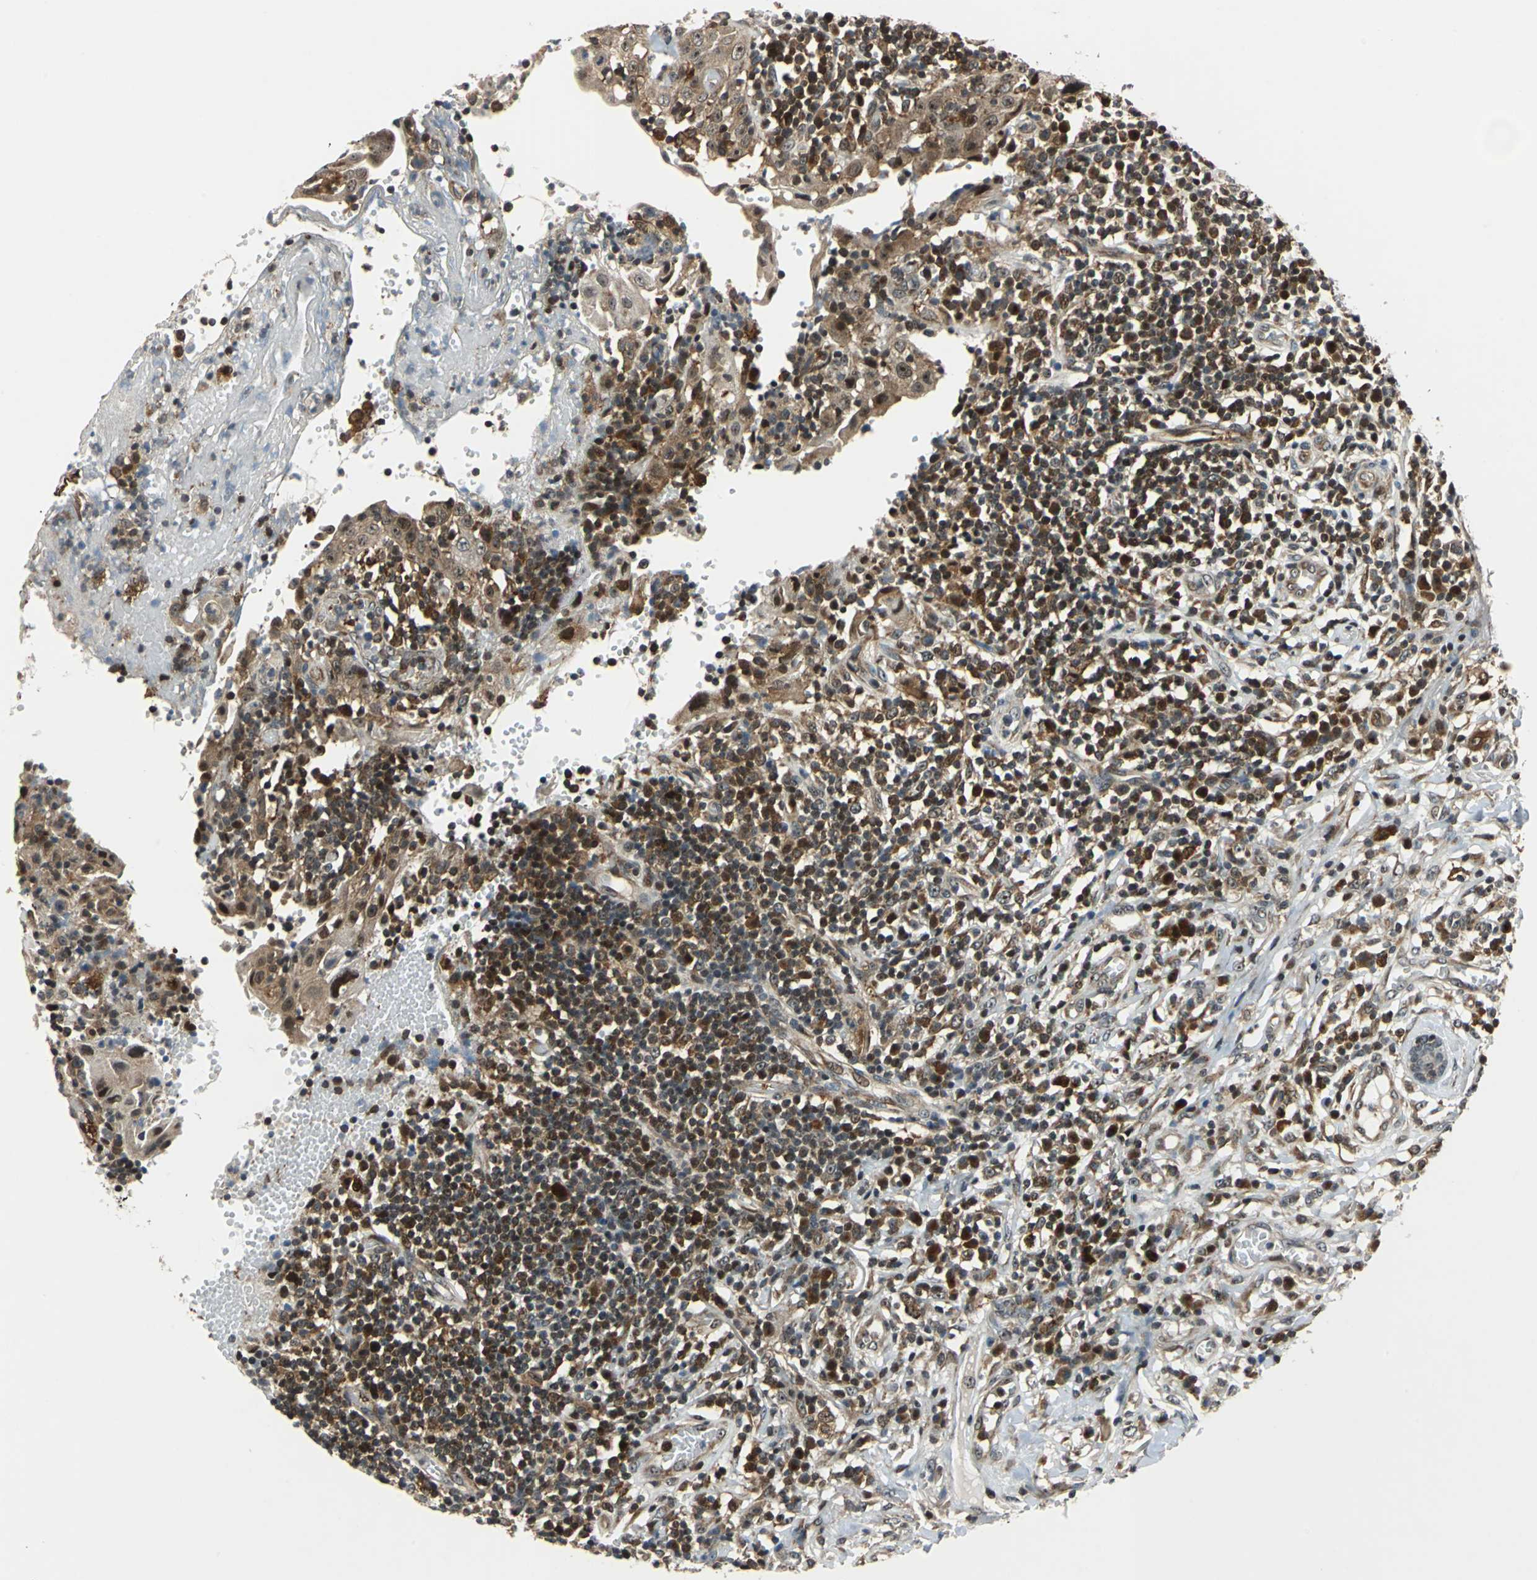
{"staining": {"intensity": "weak", "quantity": "25%-75%", "location": "cytoplasmic/membranous"}, "tissue": "thyroid cancer", "cell_type": "Tumor cells", "image_type": "cancer", "snomed": [{"axis": "morphology", "description": "Carcinoma, NOS"}, {"axis": "topography", "description": "Thyroid gland"}], "caption": "About 25%-75% of tumor cells in thyroid carcinoma exhibit weak cytoplasmic/membranous protein positivity as visualized by brown immunohistochemical staining.", "gene": "AATF", "patient": {"sex": "female", "age": 77}}